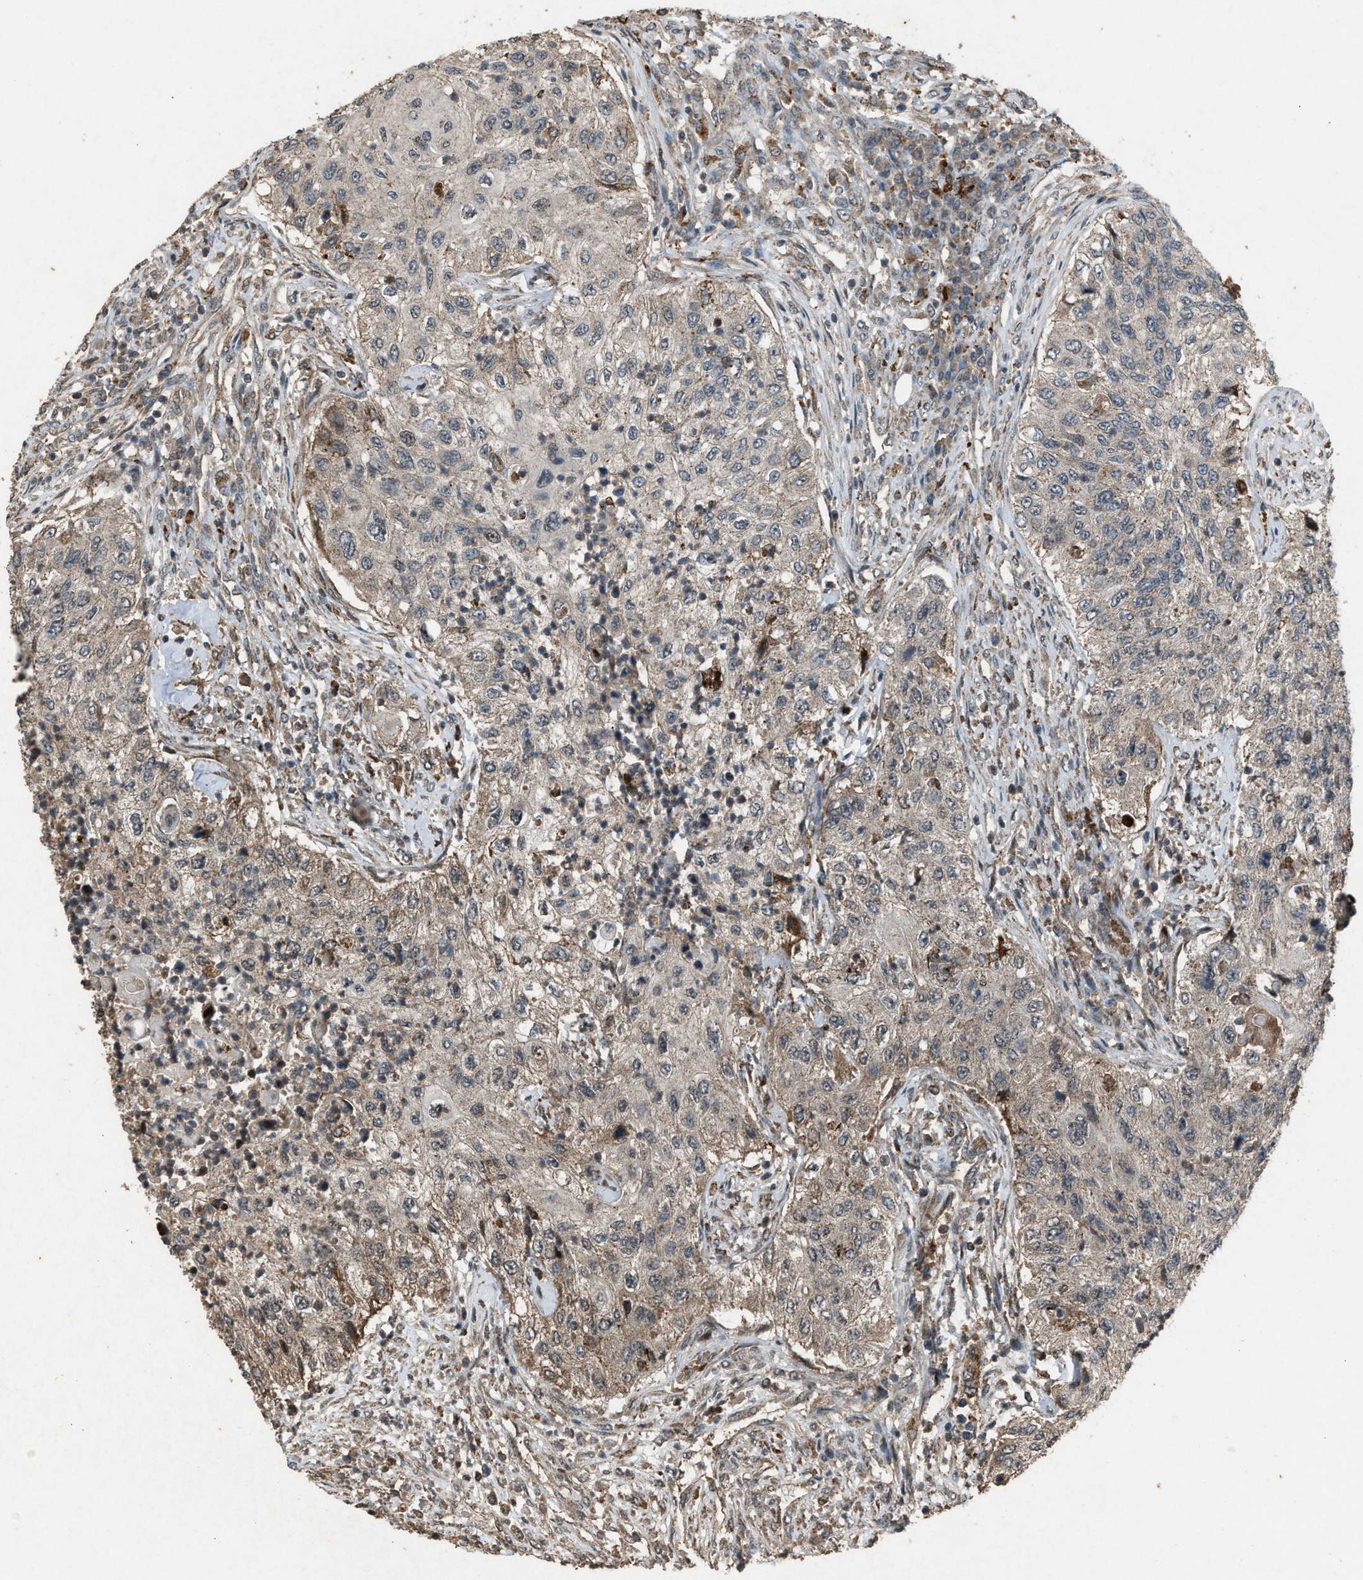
{"staining": {"intensity": "weak", "quantity": ">75%", "location": "cytoplasmic/membranous"}, "tissue": "urothelial cancer", "cell_type": "Tumor cells", "image_type": "cancer", "snomed": [{"axis": "morphology", "description": "Urothelial carcinoma, High grade"}, {"axis": "topography", "description": "Urinary bladder"}], "caption": "Urothelial cancer stained for a protein (brown) demonstrates weak cytoplasmic/membranous positive positivity in about >75% of tumor cells.", "gene": "PSMD1", "patient": {"sex": "female", "age": 60}}